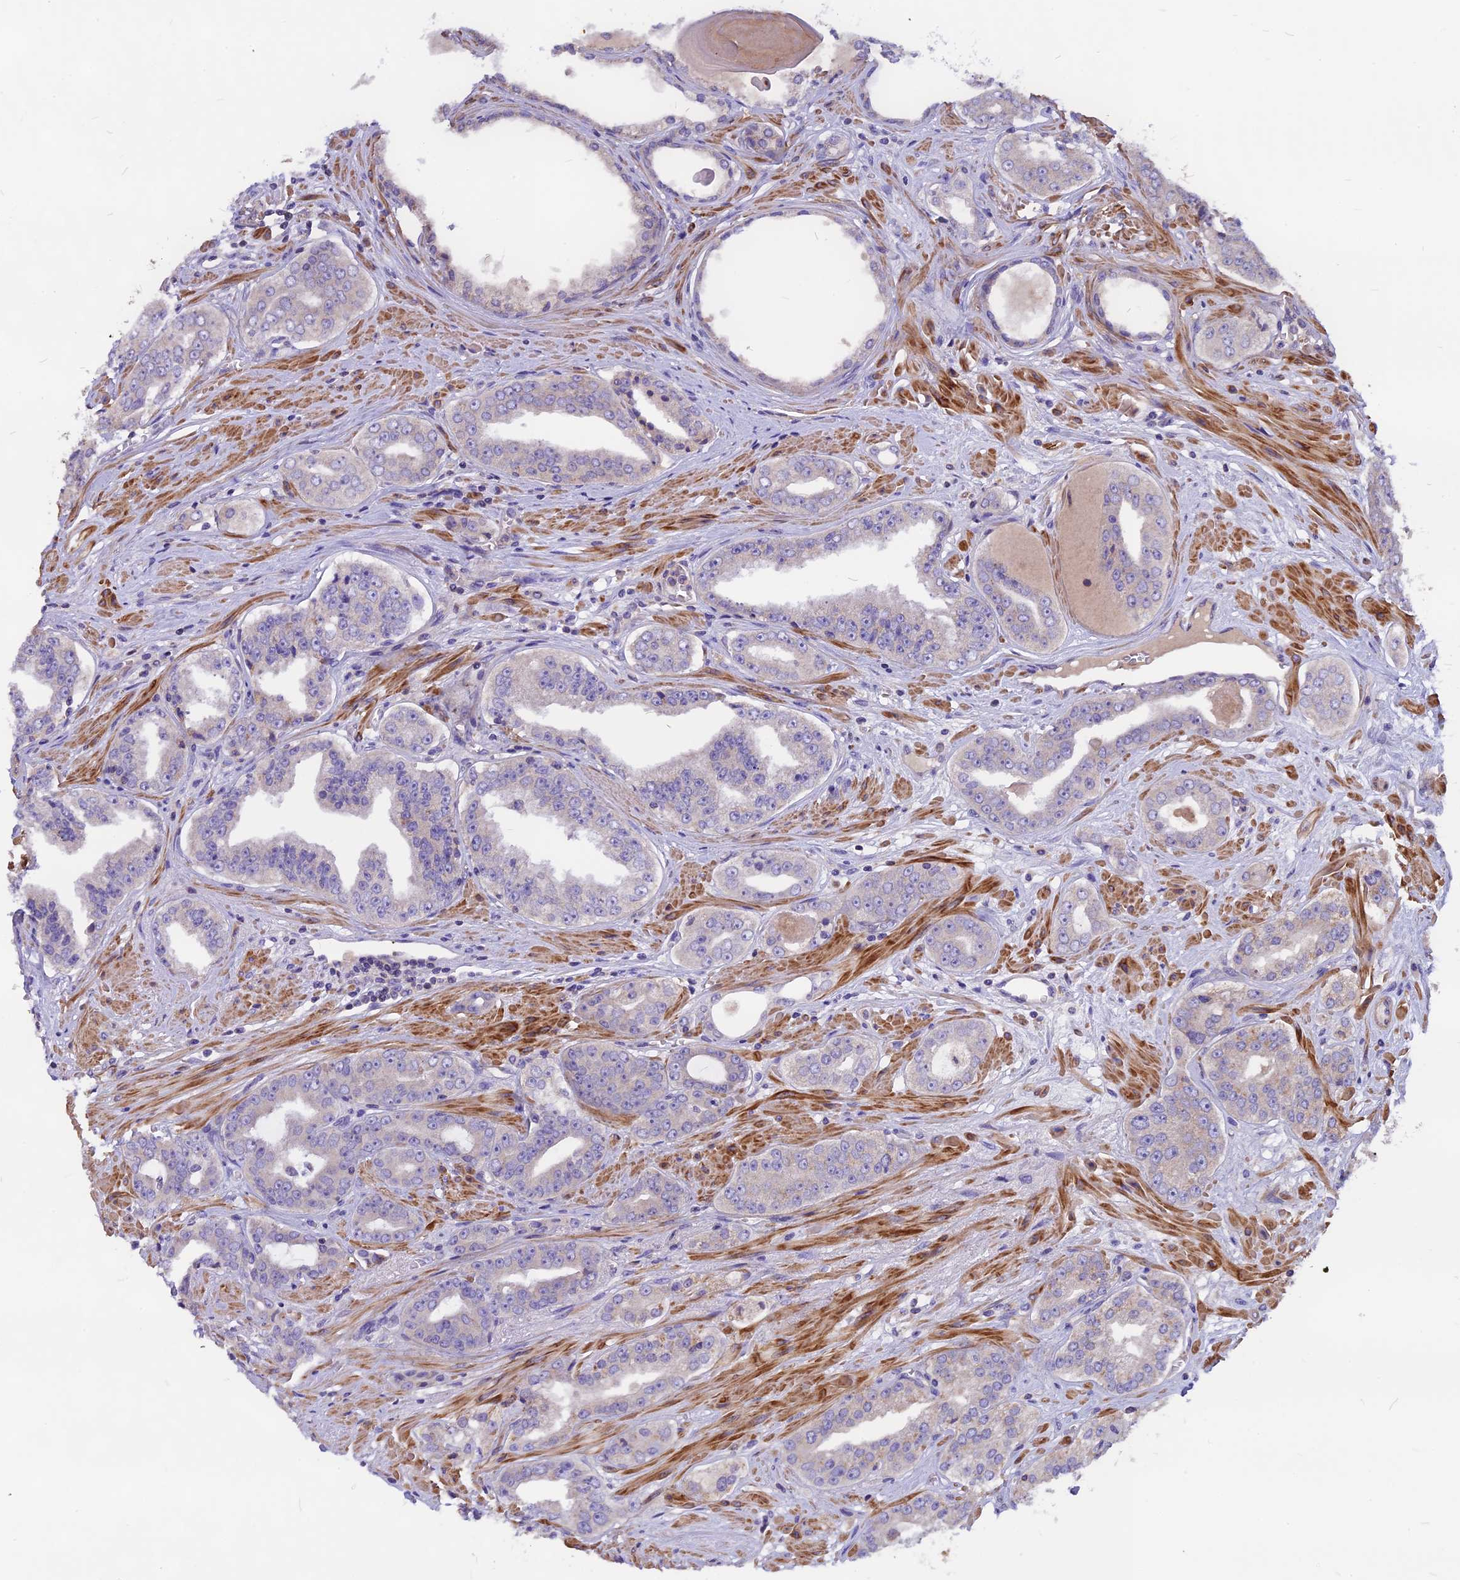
{"staining": {"intensity": "negative", "quantity": "none", "location": "none"}, "tissue": "prostate cancer", "cell_type": "Tumor cells", "image_type": "cancer", "snomed": [{"axis": "morphology", "description": "Adenocarcinoma, High grade"}, {"axis": "topography", "description": "Prostate"}], "caption": "This is an immunohistochemistry (IHC) photomicrograph of prostate cancer (adenocarcinoma (high-grade)). There is no expression in tumor cells.", "gene": "ANO3", "patient": {"sex": "male", "age": 71}}